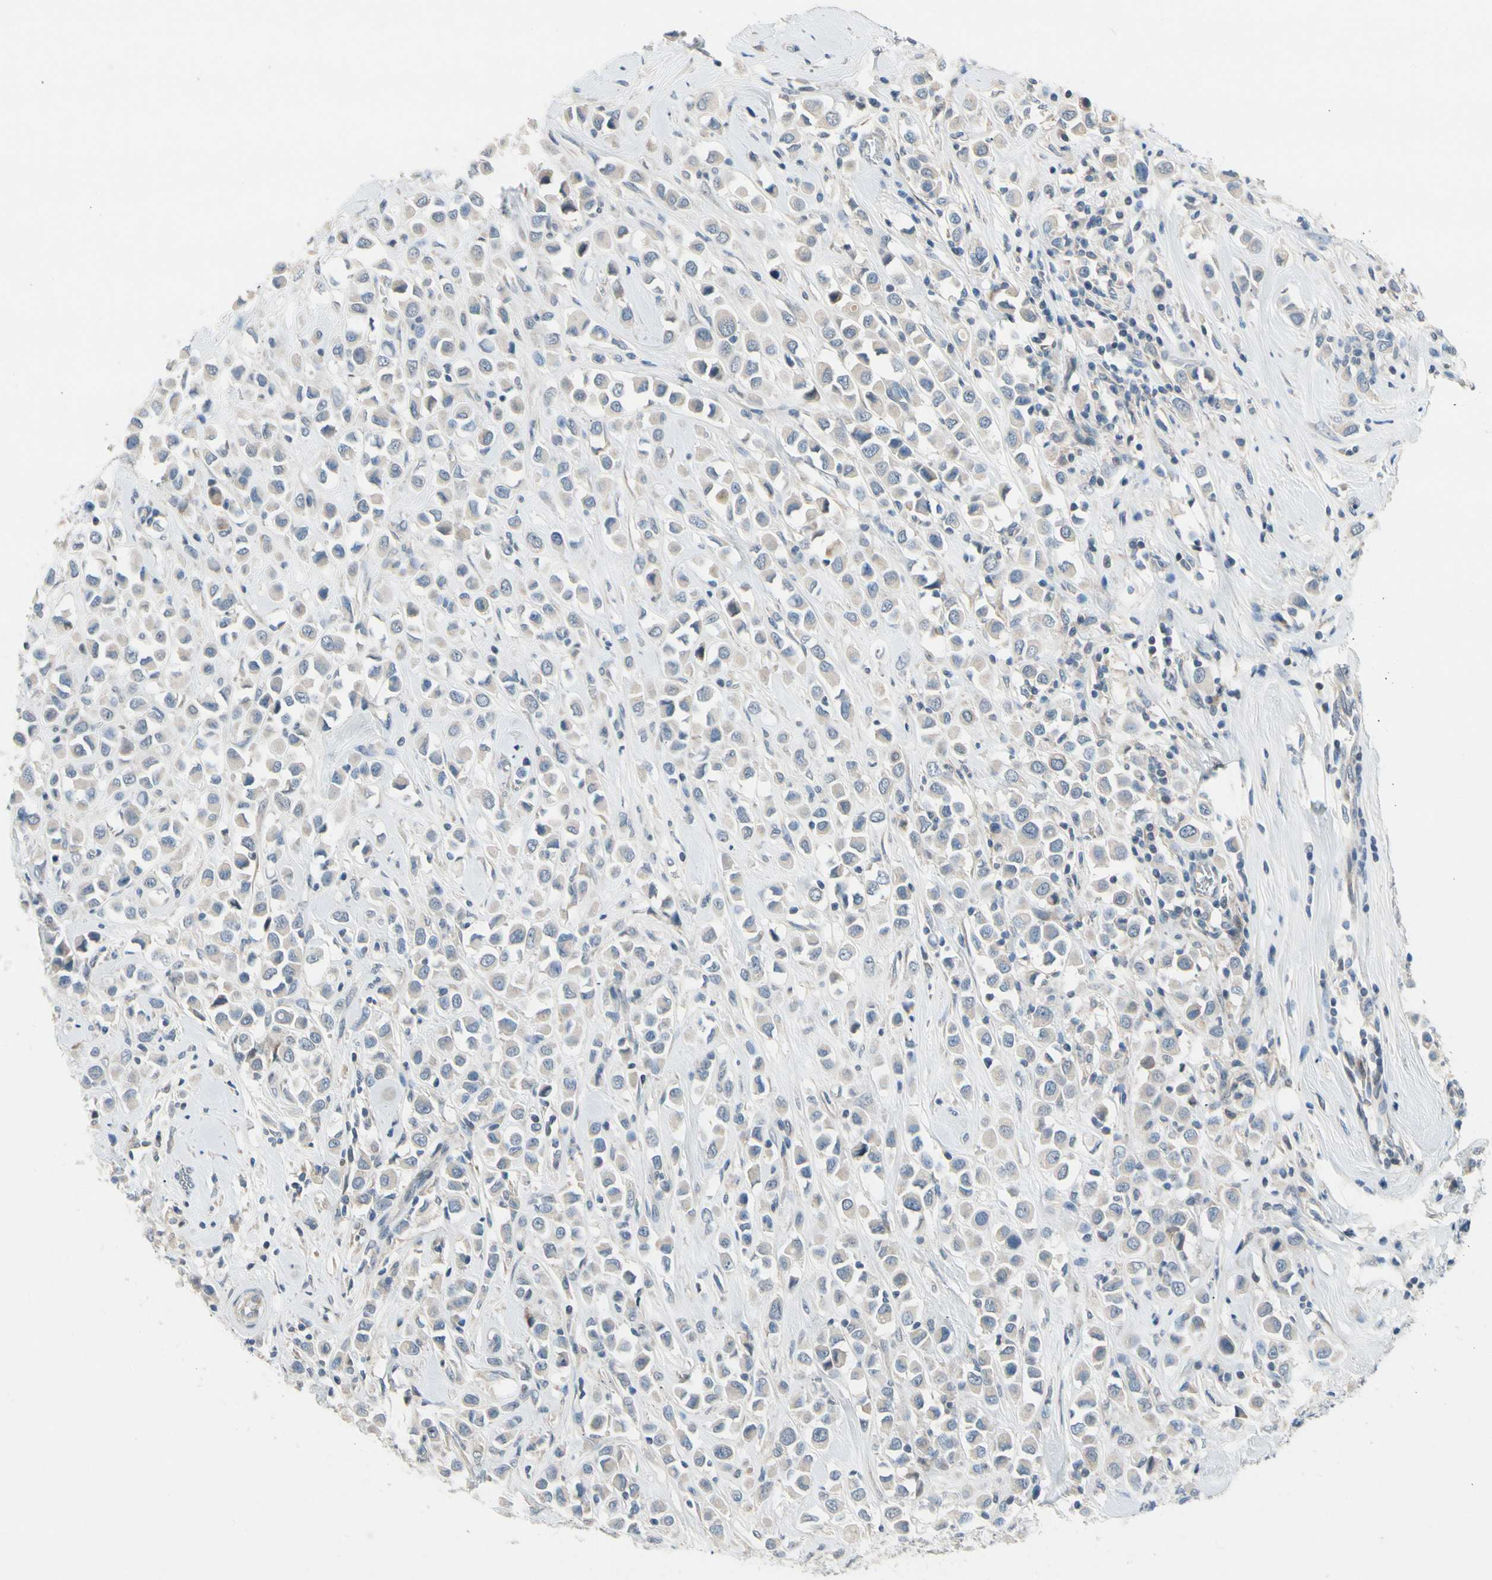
{"staining": {"intensity": "weak", "quantity": "<25%", "location": "cytoplasmic/membranous"}, "tissue": "breast cancer", "cell_type": "Tumor cells", "image_type": "cancer", "snomed": [{"axis": "morphology", "description": "Duct carcinoma"}, {"axis": "topography", "description": "Breast"}], "caption": "Breast cancer (infiltrating ductal carcinoma) was stained to show a protein in brown. There is no significant staining in tumor cells.", "gene": "PIP5K1B", "patient": {"sex": "female", "age": 61}}